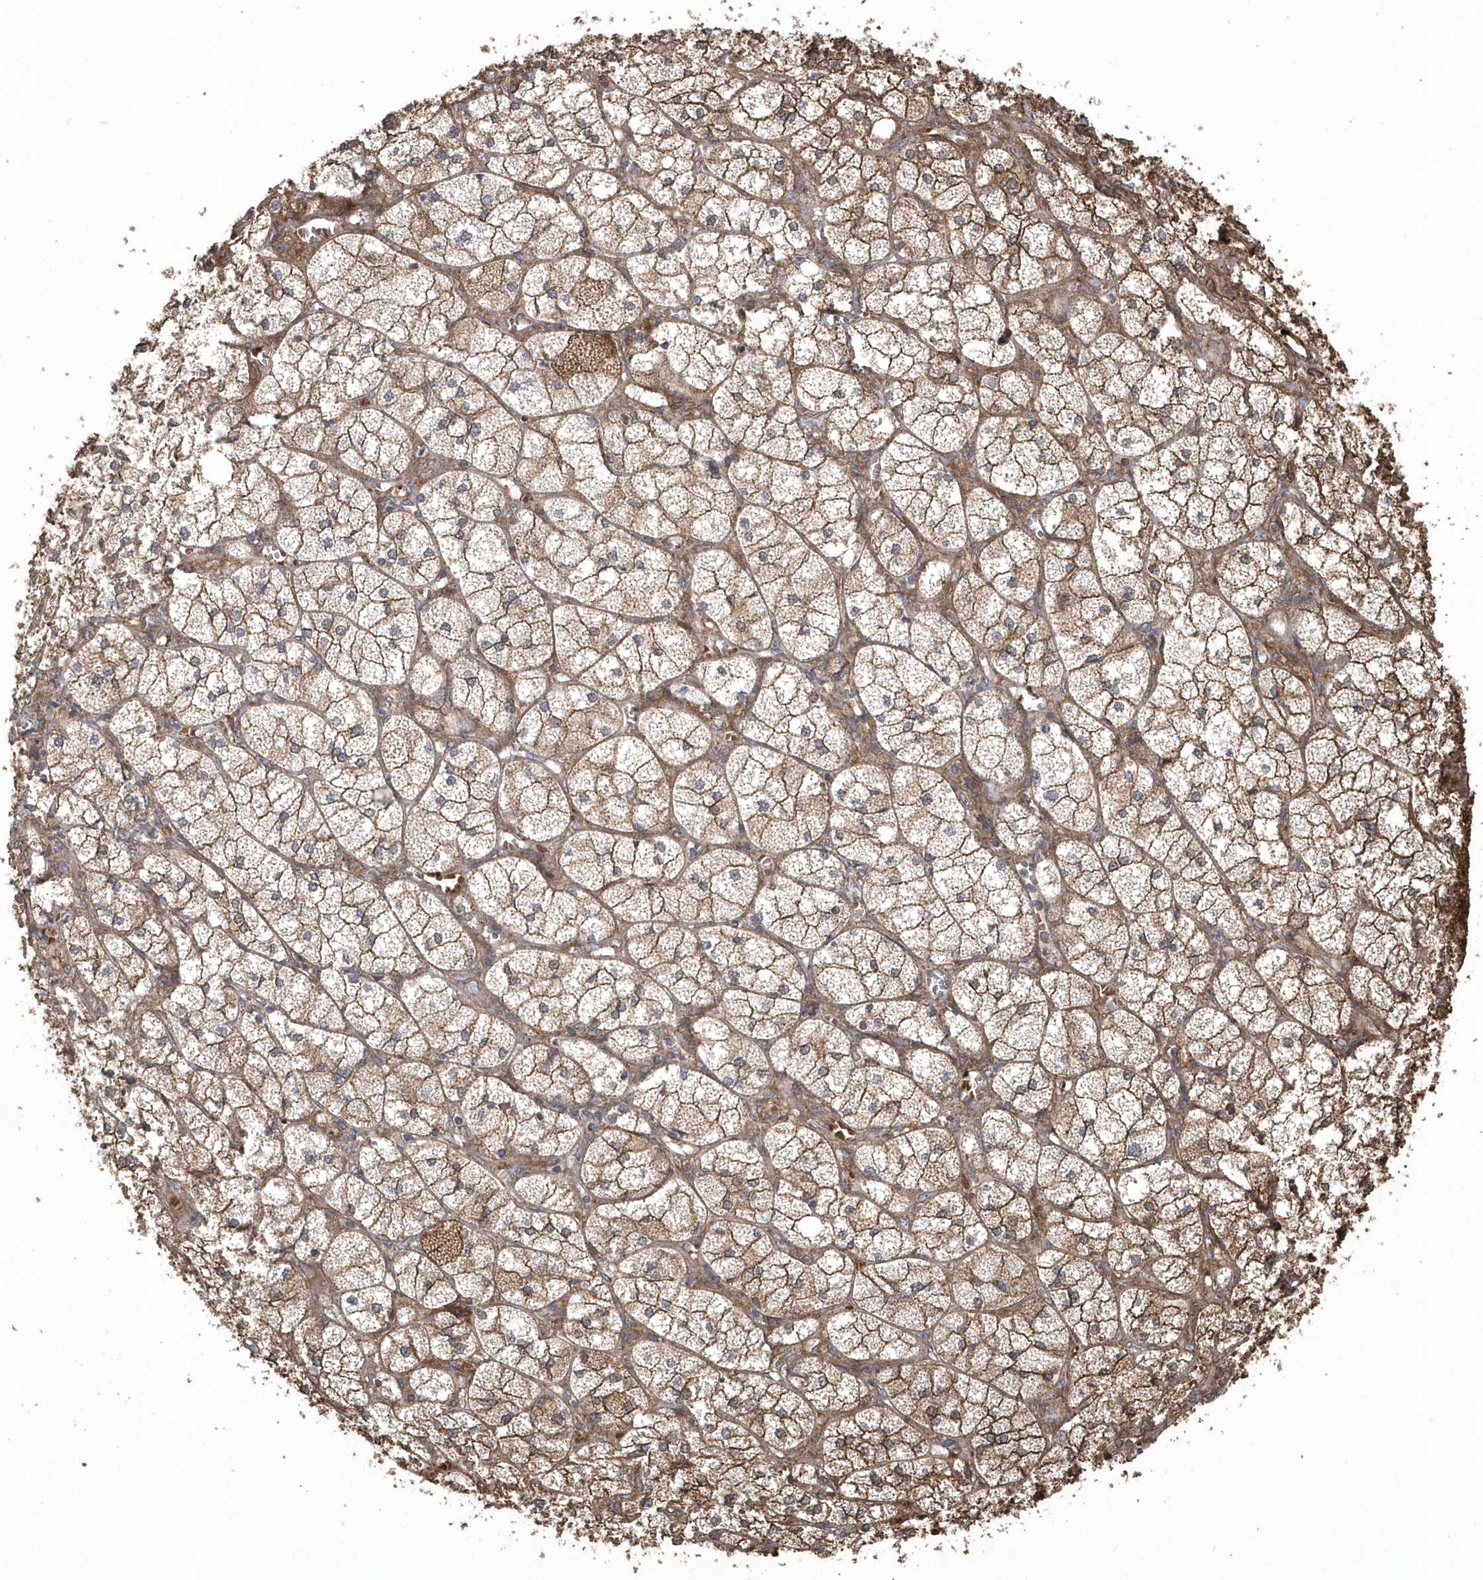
{"staining": {"intensity": "moderate", "quantity": ">75%", "location": "cytoplasmic/membranous"}, "tissue": "adrenal gland", "cell_type": "Glandular cells", "image_type": "normal", "snomed": [{"axis": "morphology", "description": "Normal tissue, NOS"}, {"axis": "topography", "description": "Adrenal gland"}], "caption": "Benign adrenal gland displays moderate cytoplasmic/membranous expression in about >75% of glandular cells, visualized by immunohistochemistry. (DAB = brown stain, brightfield microscopy at high magnification).", "gene": "HERPUD1", "patient": {"sex": "female", "age": 61}}